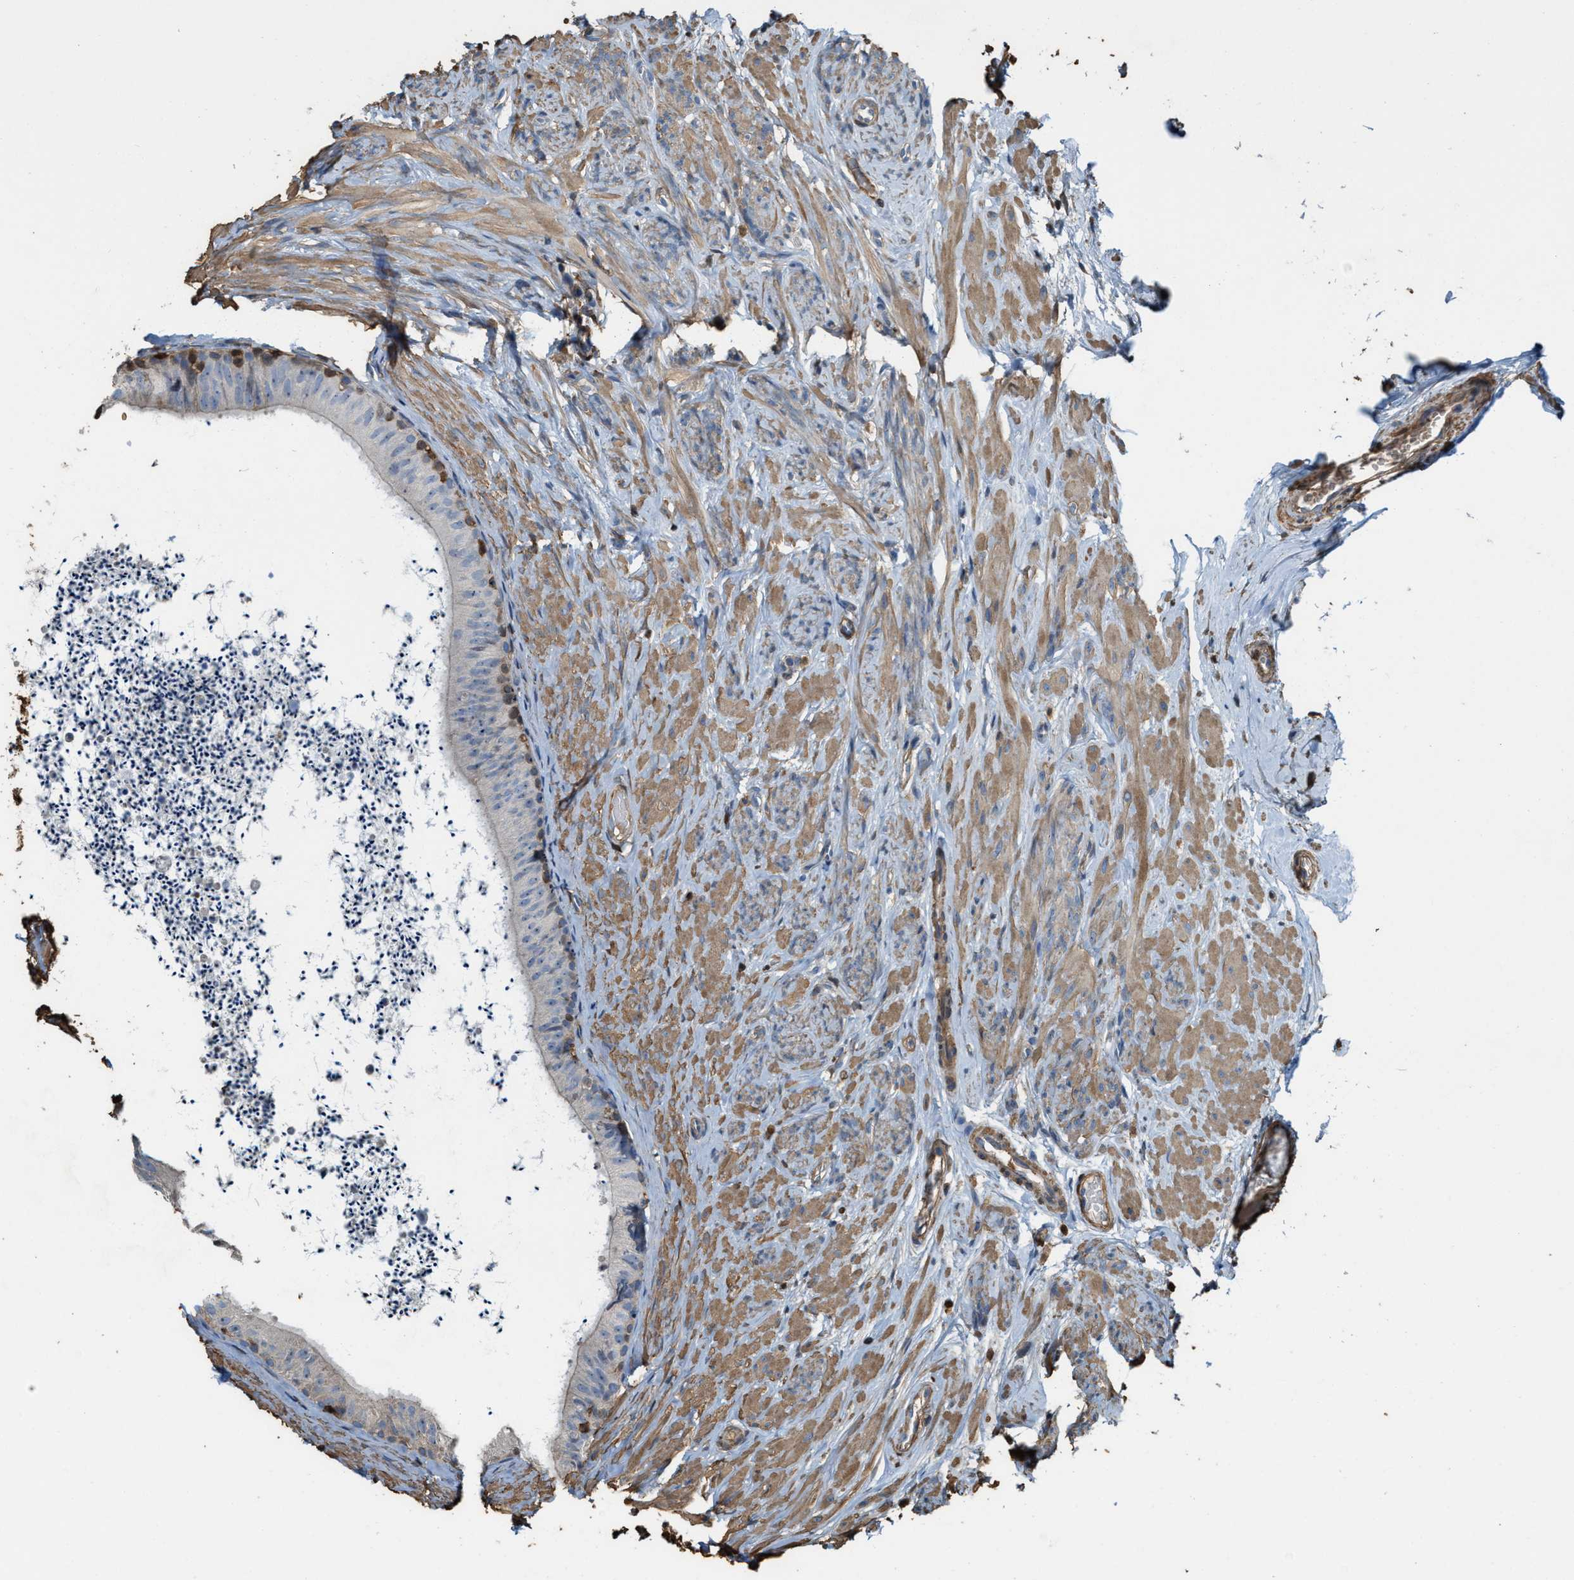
{"staining": {"intensity": "moderate", "quantity": "<25%", "location": "cytoplasmic/membranous"}, "tissue": "epididymis", "cell_type": "Glandular cells", "image_type": "normal", "snomed": [{"axis": "morphology", "description": "Normal tissue, NOS"}, {"axis": "topography", "description": "Epididymis"}], "caption": "Immunohistochemistry (DAB) staining of normal human epididymis demonstrates moderate cytoplasmic/membranous protein expression in approximately <25% of glandular cells.", "gene": "SERPINB5", "patient": {"sex": "male", "age": 56}}